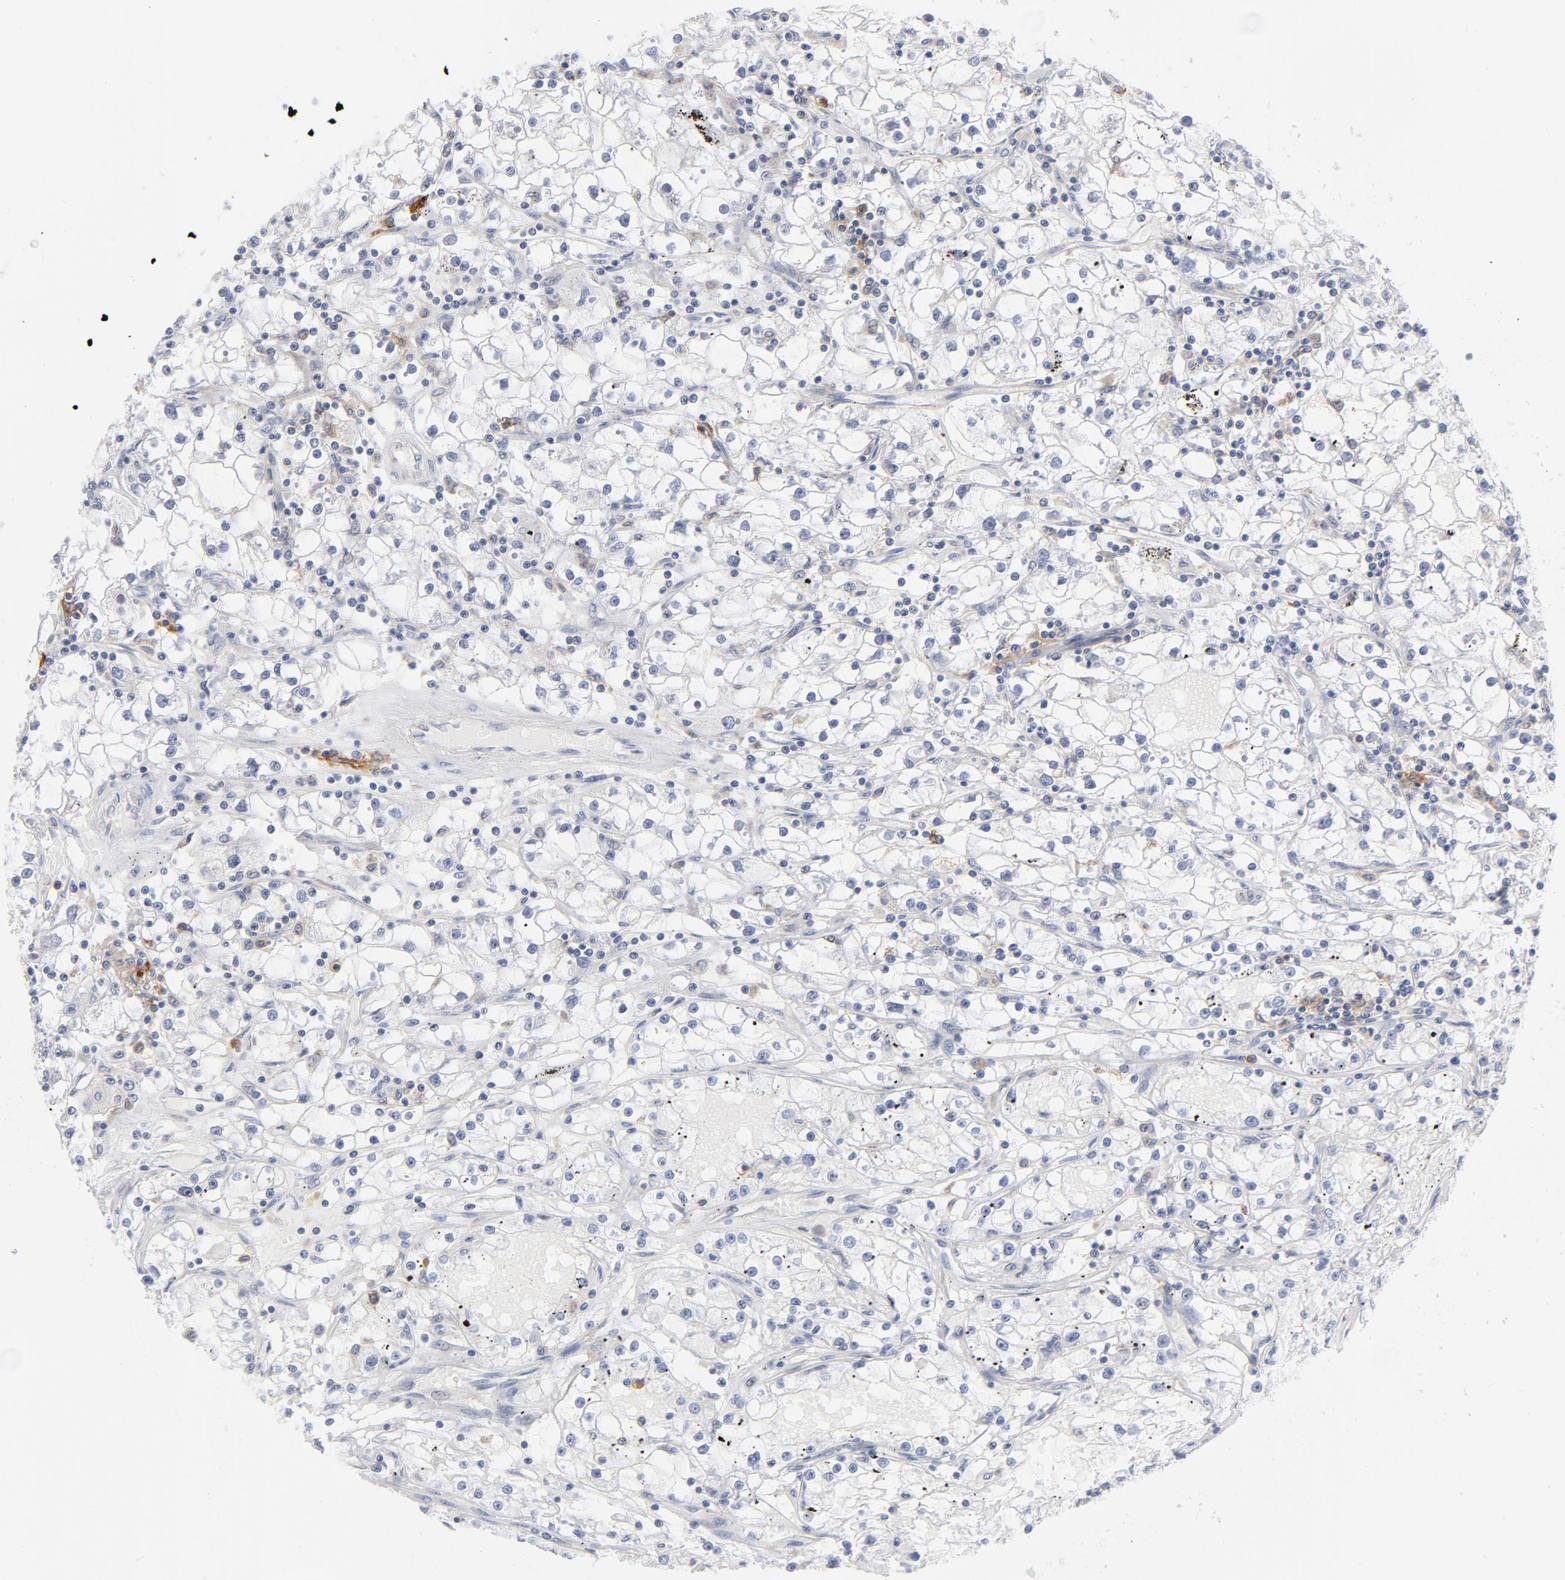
{"staining": {"intensity": "negative", "quantity": "none", "location": "none"}, "tissue": "renal cancer", "cell_type": "Tumor cells", "image_type": "cancer", "snomed": [{"axis": "morphology", "description": "Adenocarcinoma, NOS"}, {"axis": "topography", "description": "Kidney"}], "caption": "DAB (3,3'-diaminobenzidine) immunohistochemical staining of adenocarcinoma (renal) exhibits no significant staining in tumor cells. The staining is performed using DAB brown chromogen with nuclei counter-stained in using hematoxylin.", "gene": "CD86", "patient": {"sex": "male", "age": 56}}